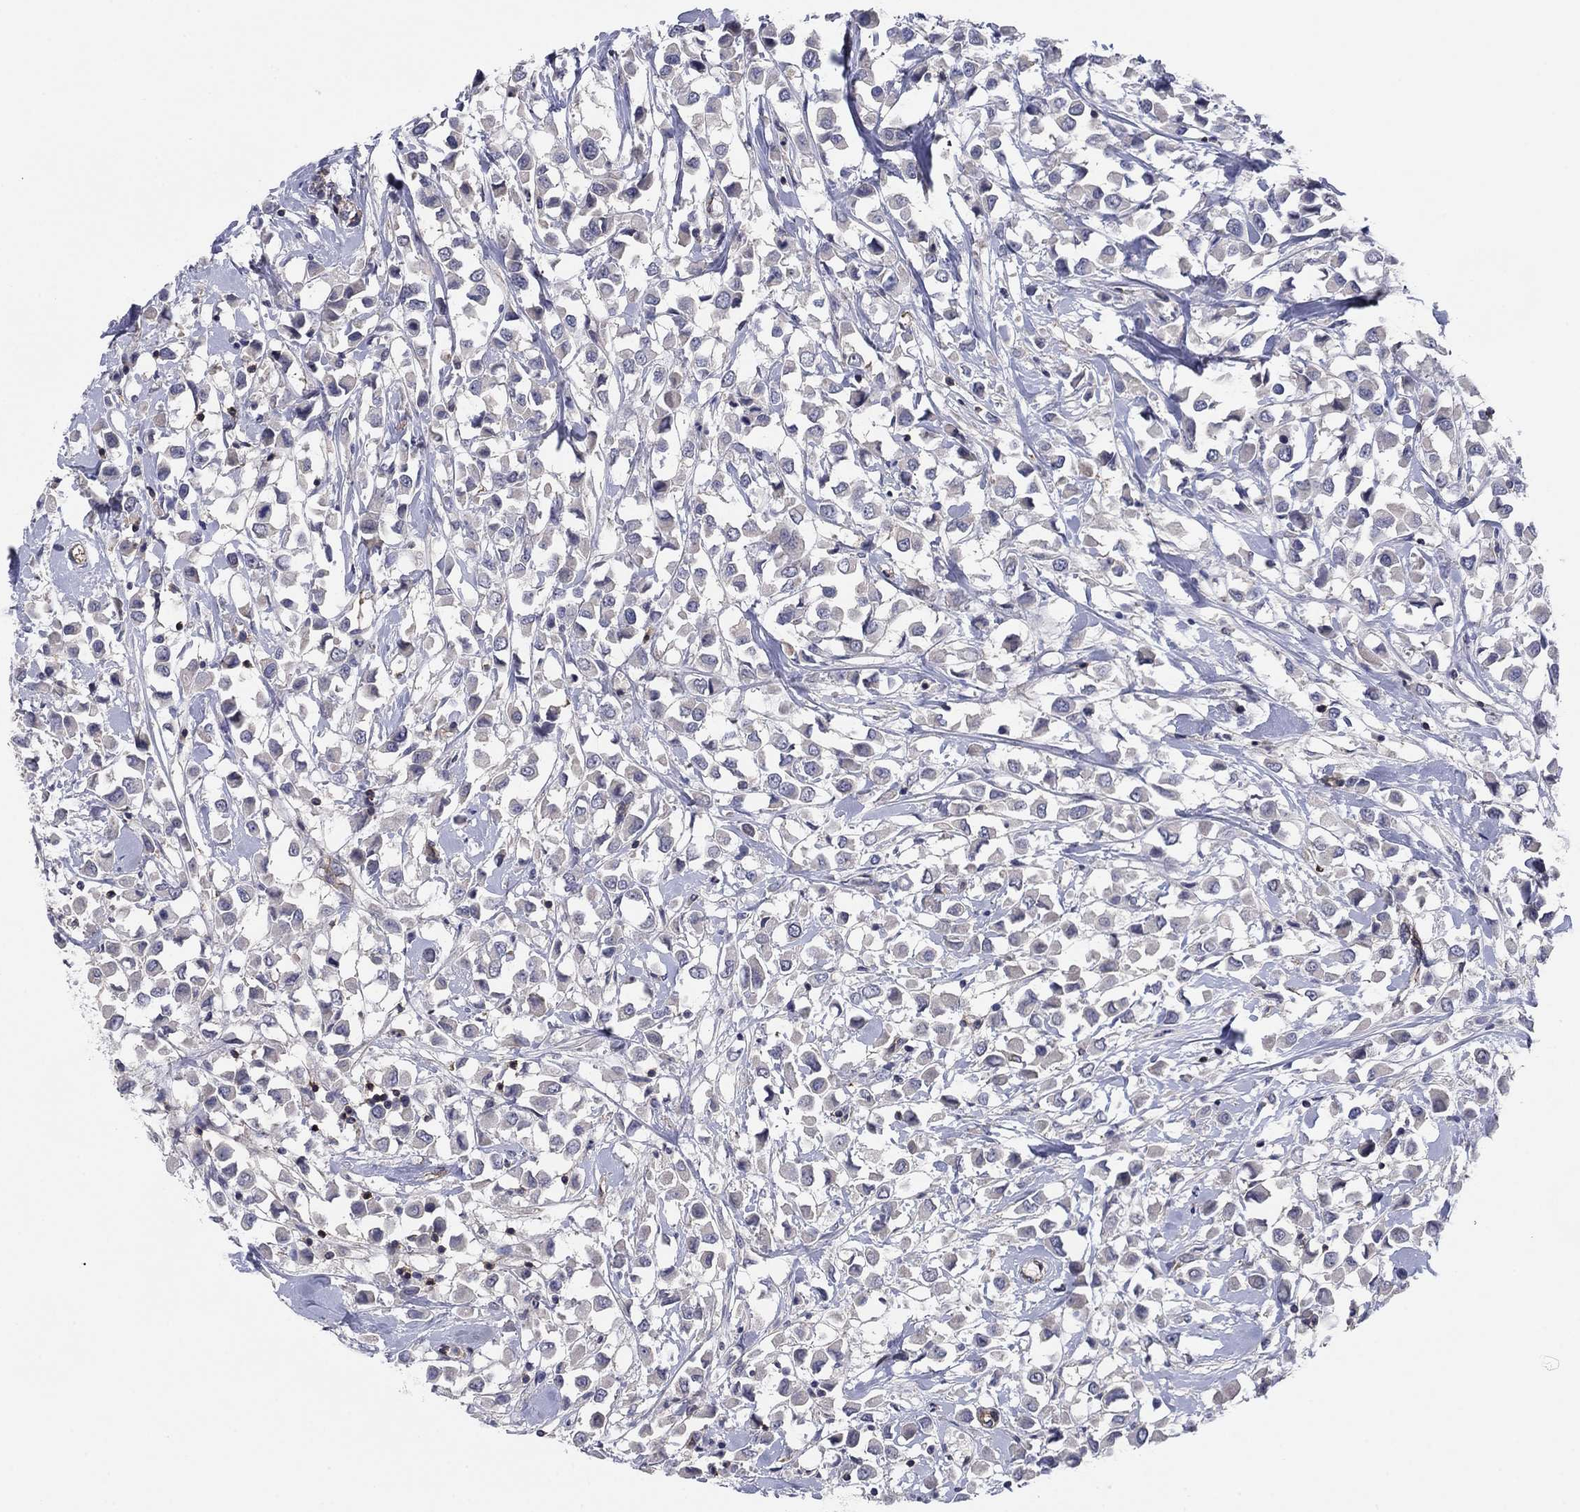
{"staining": {"intensity": "negative", "quantity": "none", "location": "none"}, "tissue": "breast cancer", "cell_type": "Tumor cells", "image_type": "cancer", "snomed": [{"axis": "morphology", "description": "Duct carcinoma"}, {"axis": "topography", "description": "Breast"}], "caption": "Protein analysis of breast cancer demonstrates no significant positivity in tumor cells.", "gene": "PSD4", "patient": {"sex": "female", "age": 61}}